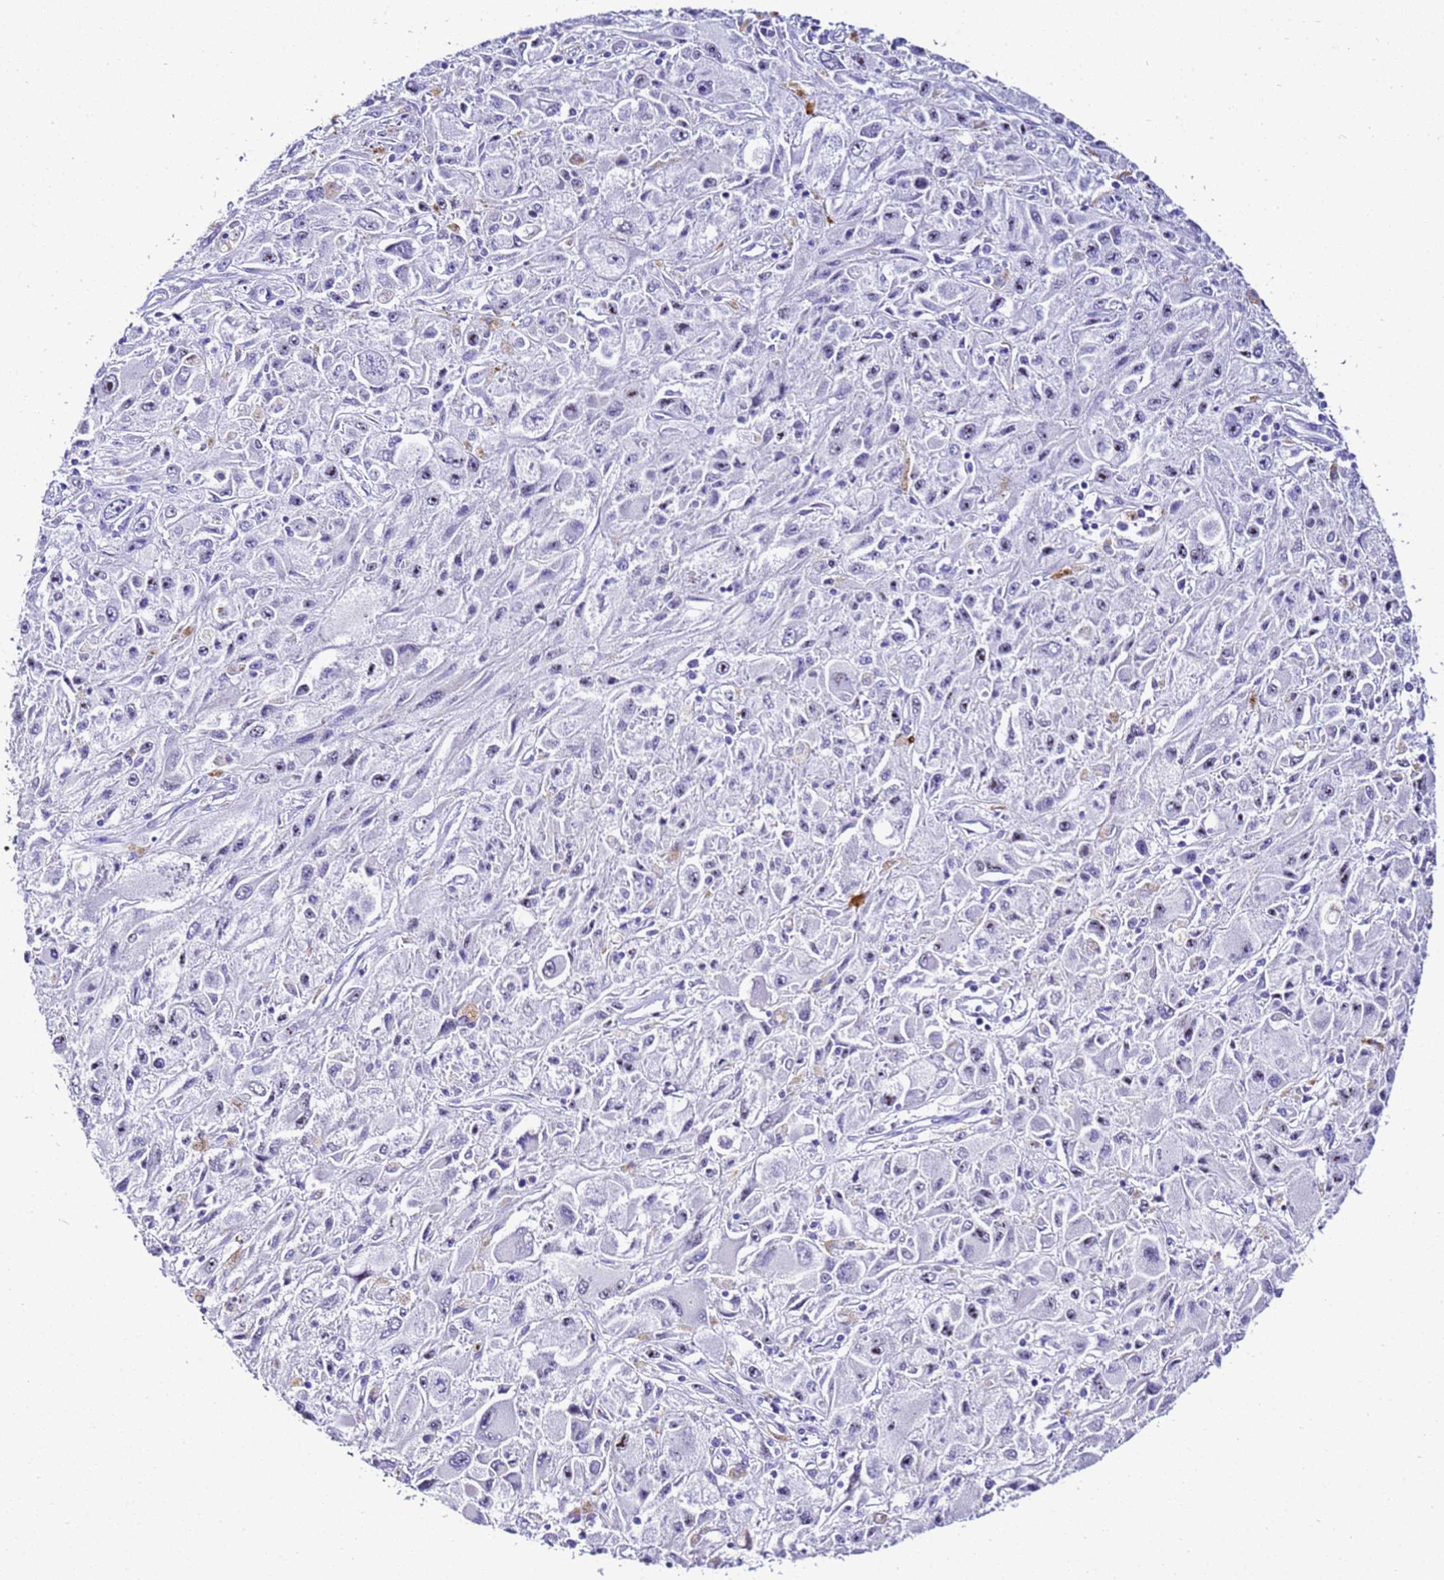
{"staining": {"intensity": "negative", "quantity": "none", "location": "none"}, "tissue": "melanoma", "cell_type": "Tumor cells", "image_type": "cancer", "snomed": [{"axis": "morphology", "description": "Malignant melanoma, Metastatic site"}, {"axis": "topography", "description": "Skin"}], "caption": "The immunohistochemistry photomicrograph has no significant staining in tumor cells of melanoma tissue.", "gene": "ZNF417", "patient": {"sex": "male", "age": 53}}